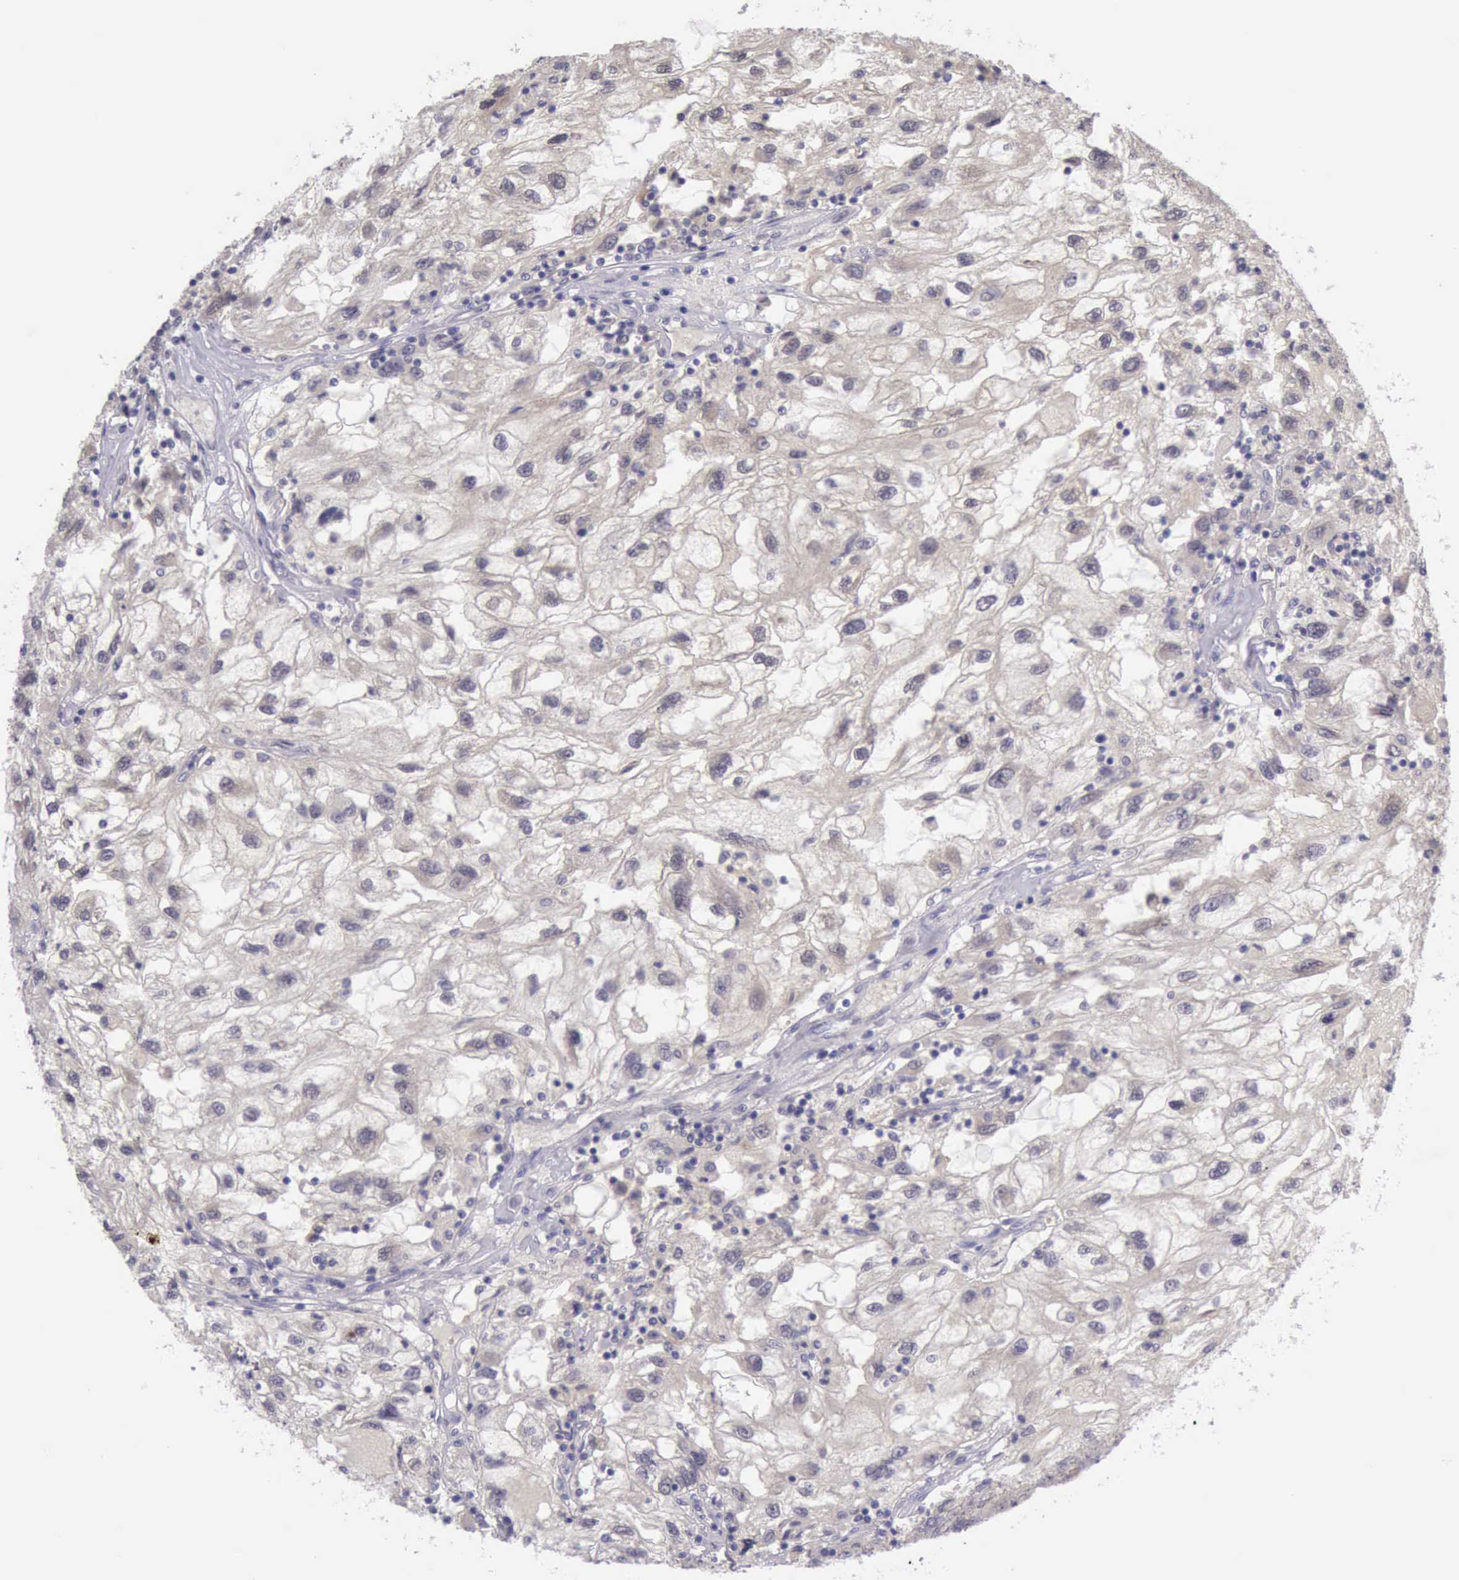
{"staining": {"intensity": "negative", "quantity": "none", "location": "none"}, "tissue": "renal cancer", "cell_type": "Tumor cells", "image_type": "cancer", "snomed": [{"axis": "morphology", "description": "Normal tissue, NOS"}, {"axis": "morphology", "description": "Adenocarcinoma, NOS"}, {"axis": "topography", "description": "Kidney"}], "caption": "Human renal cancer (adenocarcinoma) stained for a protein using immunohistochemistry reveals no staining in tumor cells.", "gene": "ARNT2", "patient": {"sex": "male", "age": 71}}